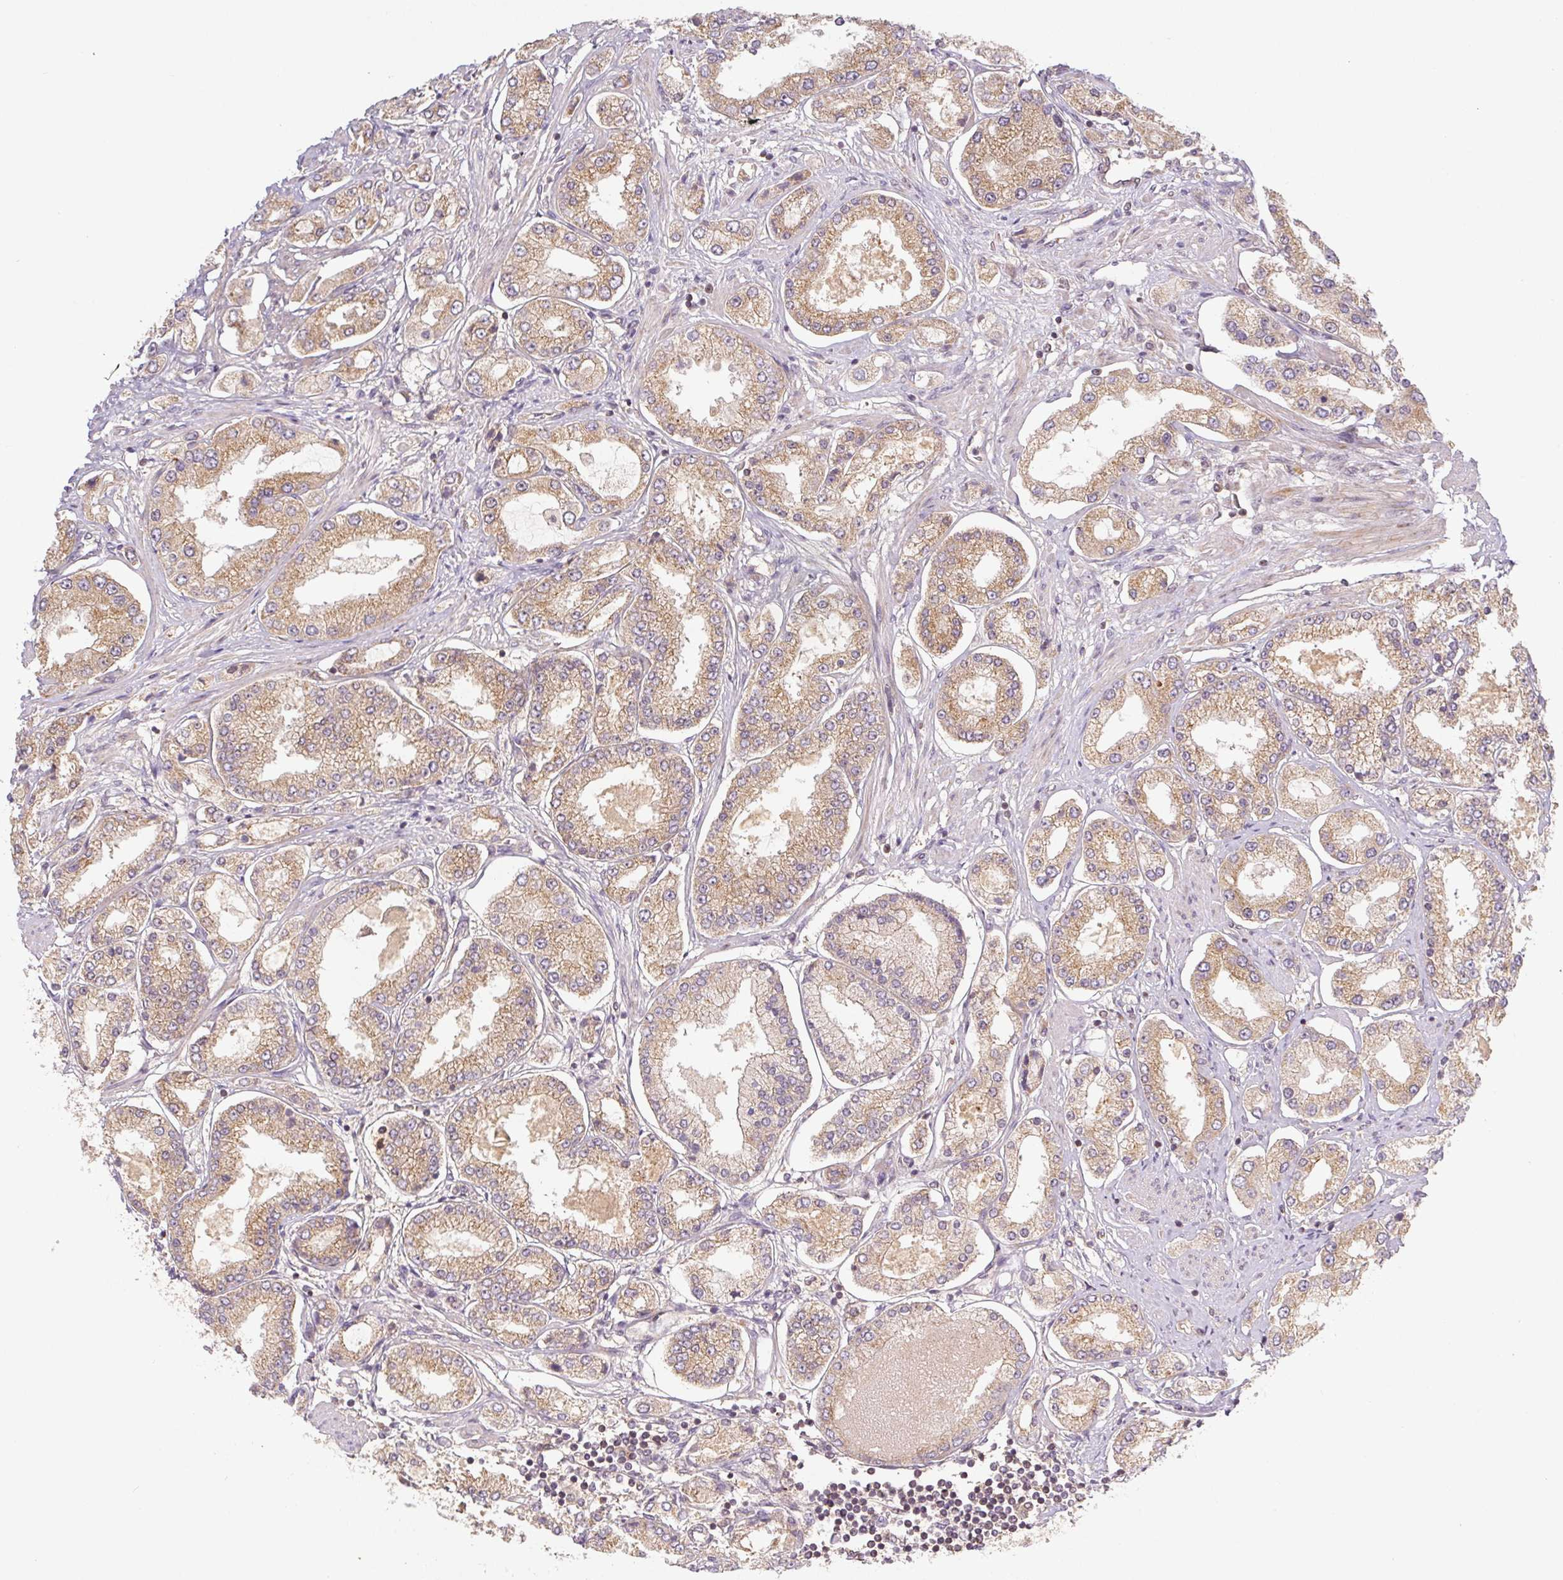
{"staining": {"intensity": "moderate", "quantity": ">75%", "location": "cytoplasmic/membranous"}, "tissue": "prostate cancer", "cell_type": "Tumor cells", "image_type": "cancer", "snomed": [{"axis": "morphology", "description": "Adenocarcinoma, High grade"}, {"axis": "topography", "description": "Prostate"}], "caption": "The histopathology image shows immunohistochemical staining of prostate cancer. There is moderate cytoplasmic/membranous expression is appreciated in approximately >75% of tumor cells.", "gene": "MTHFD1", "patient": {"sex": "male", "age": 69}}